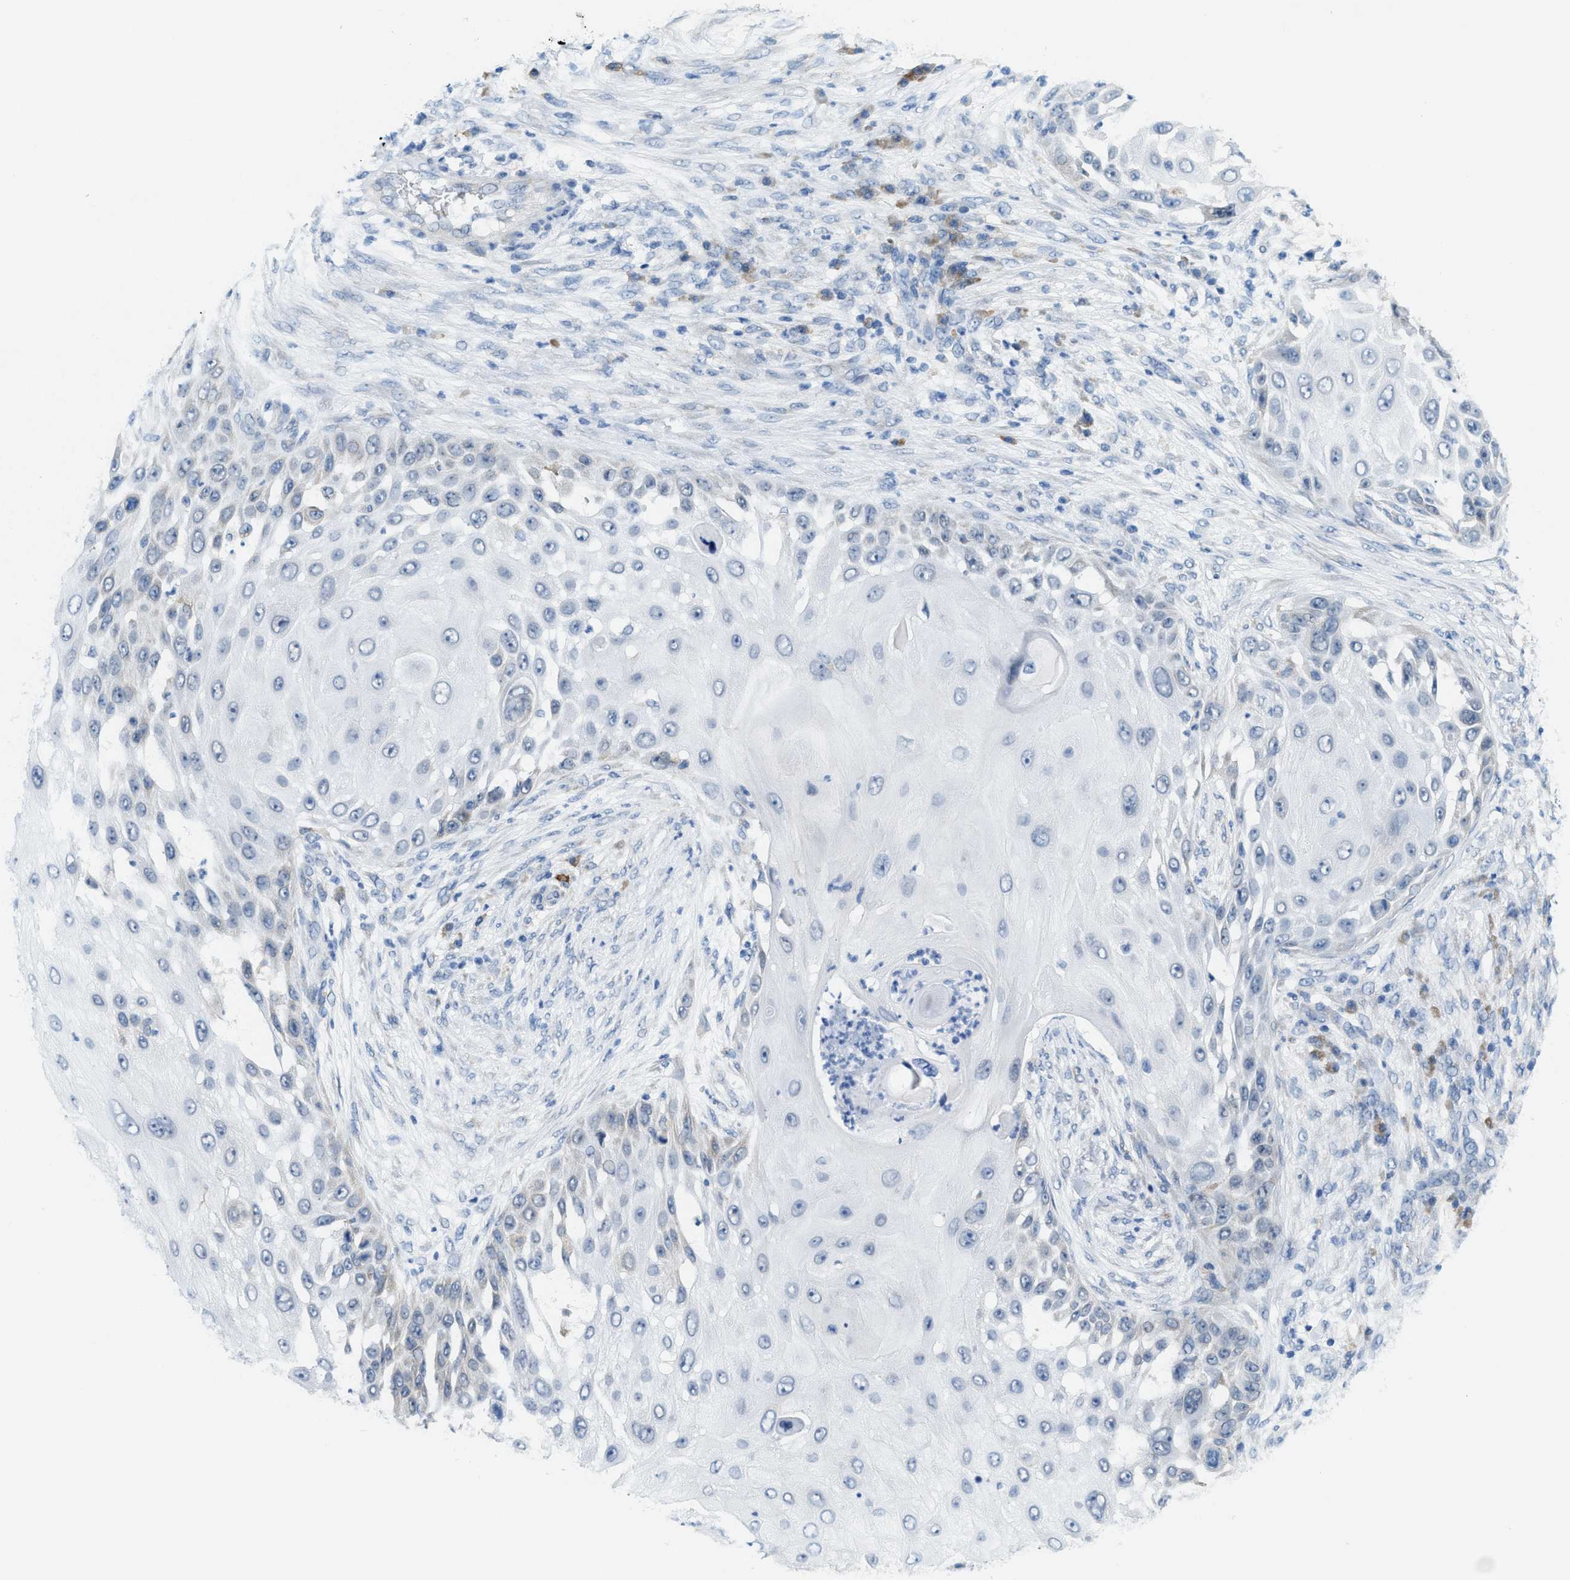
{"staining": {"intensity": "negative", "quantity": "none", "location": "none"}, "tissue": "skin cancer", "cell_type": "Tumor cells", "image_type": "cancer", "snomed": [{"axis": "morphology", "description": "Squamous cell carcinoma, NOS"}, {"axis": "topography", "description": "Skin"}], "caption": "Skin cancer was stained to show a protein in brown. There is no significant expression in tumor cells.", "gene": "KIFC3", "patient": {"sex": "female", "age": 44}}